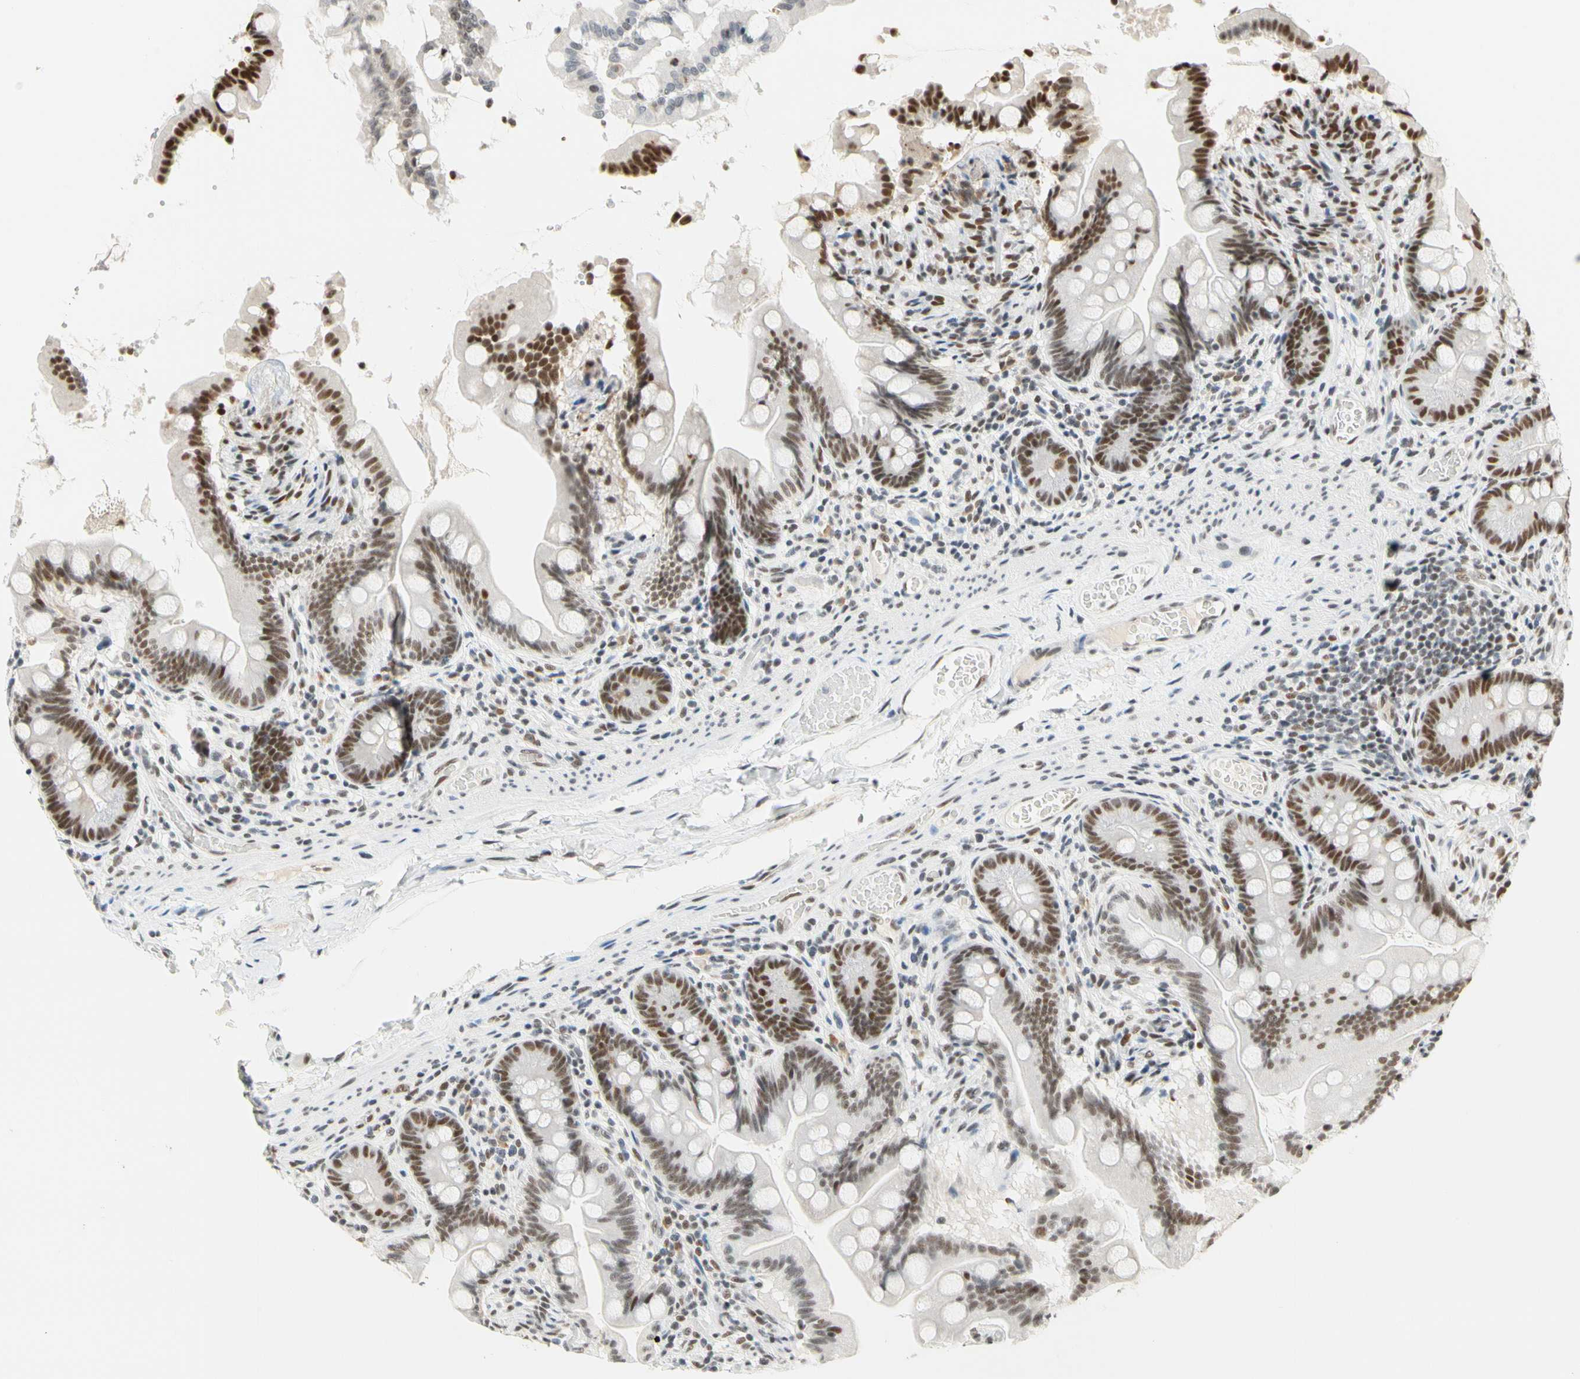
{"staining": {"intensity": "strong", "quantity": ">75%", "location": "nuclear"}, "tissue": "small intestine", "cell_type": "Glandular cells", "image_type": "normal", "snomed": [{"axis": "morphology", "description": "Normal tissue, NOS"}, {"axis": "topography", "description": "Small intestine"}], "caption": "This is a histology image of immunohistochemistry staining of normal small intestine, which shows strong expression in the nuclear of glandular cells.", "gene": "ZSCAN16", "patient": {"sex": "female", "age": 56}}